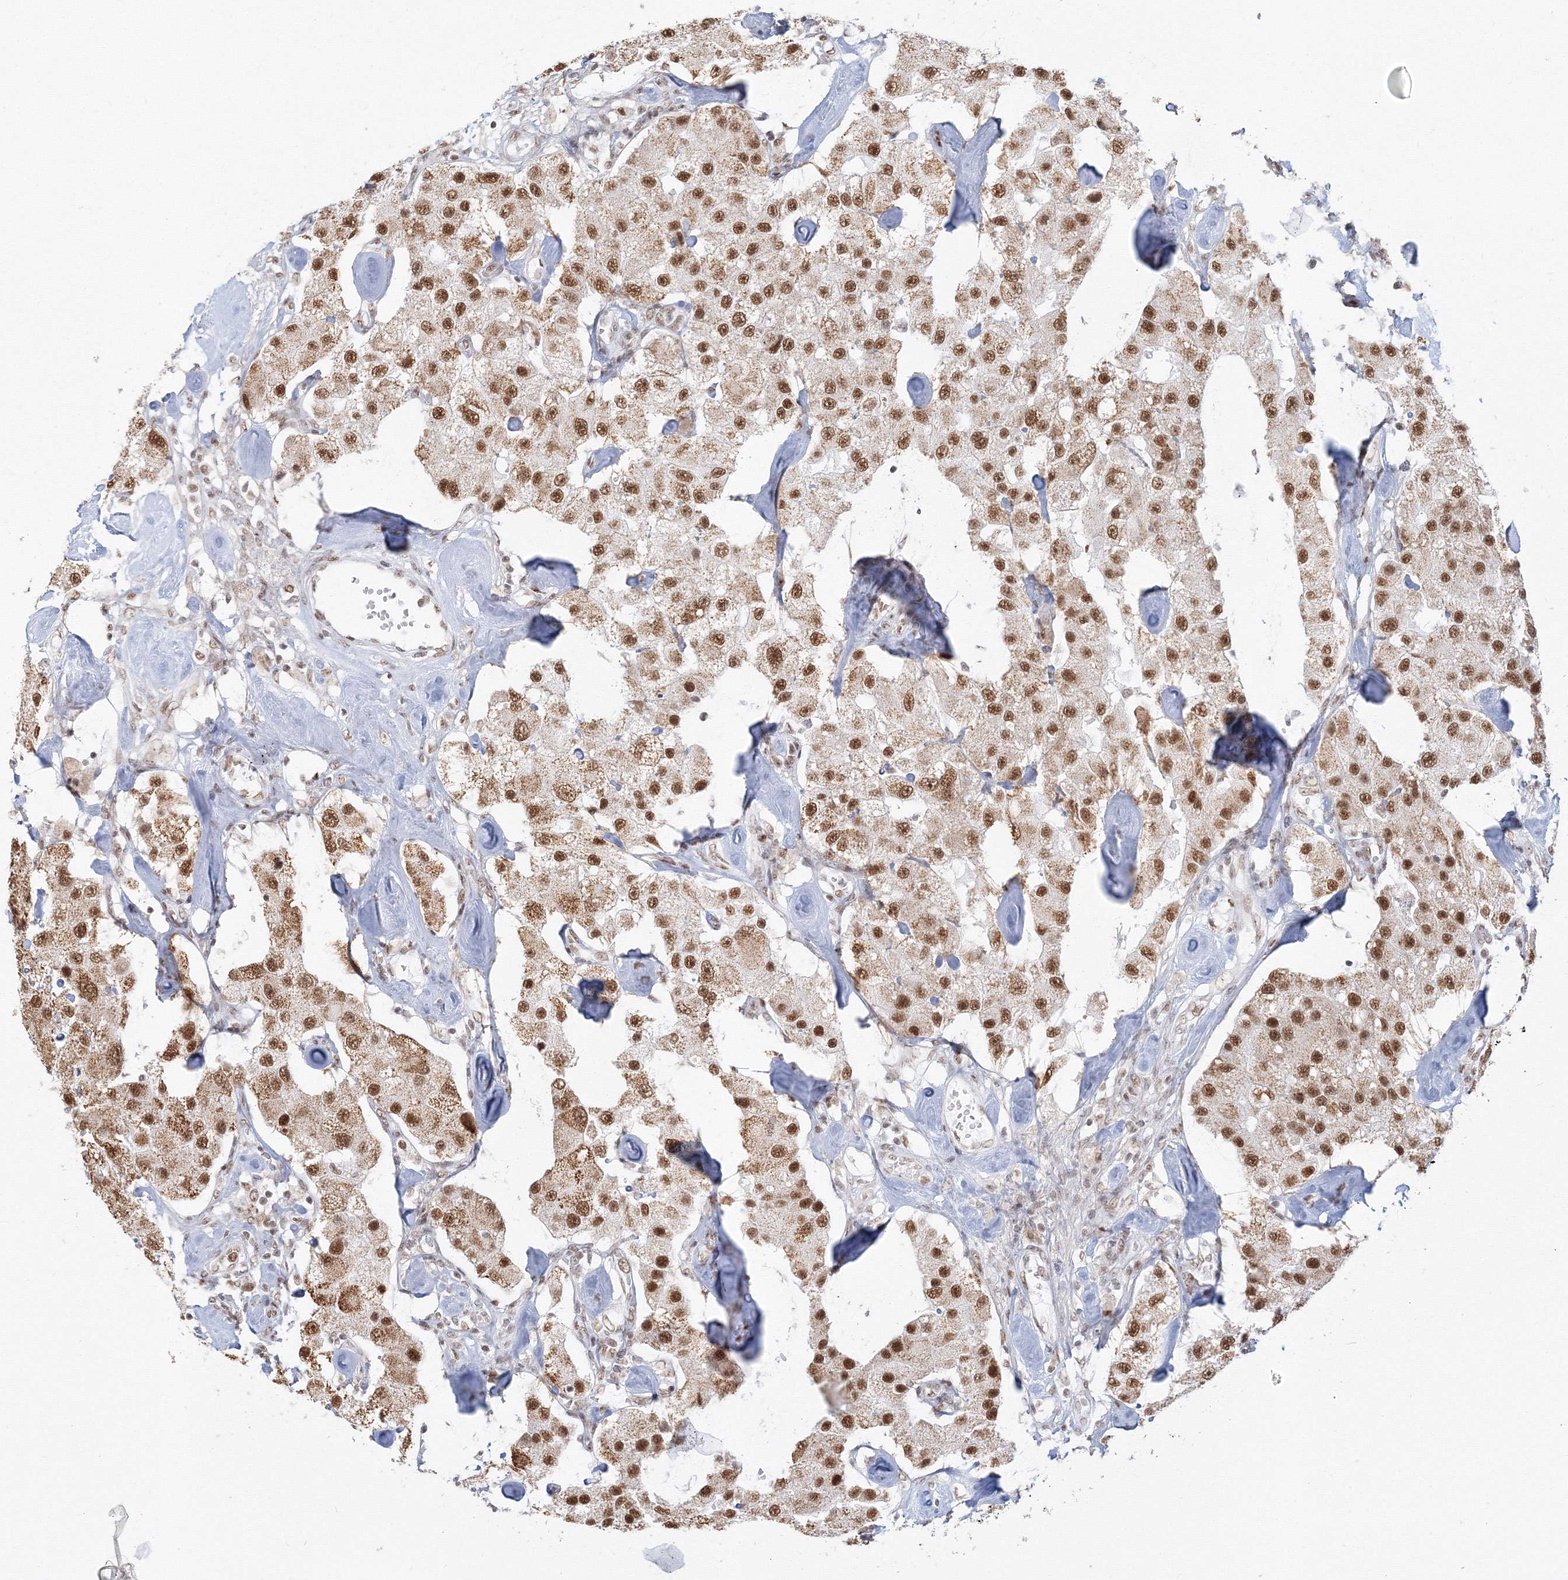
{"staining": {"intensity": "moderate", "quantity": ">75%", "location": "nuclear"}, "tissue": "carcinoid", "cell_type": "Tumor cells", "image_type": "cancer", "snomed": [{"axis": "morphology", "description": "Carcinoid, malignant, NOS"}, {"axis": "topography", "description": "Pancreas"}], "caption": "Immunohistochemical staining of carcinoid exhibits moderate nuclear protein expression in approximately >75% of tumor cells. The protein of interest is shown in brown color, while the nuclei are stained blue.", "gene": "PPP4R2", "patient": {"sex": "male", "age": 41}}